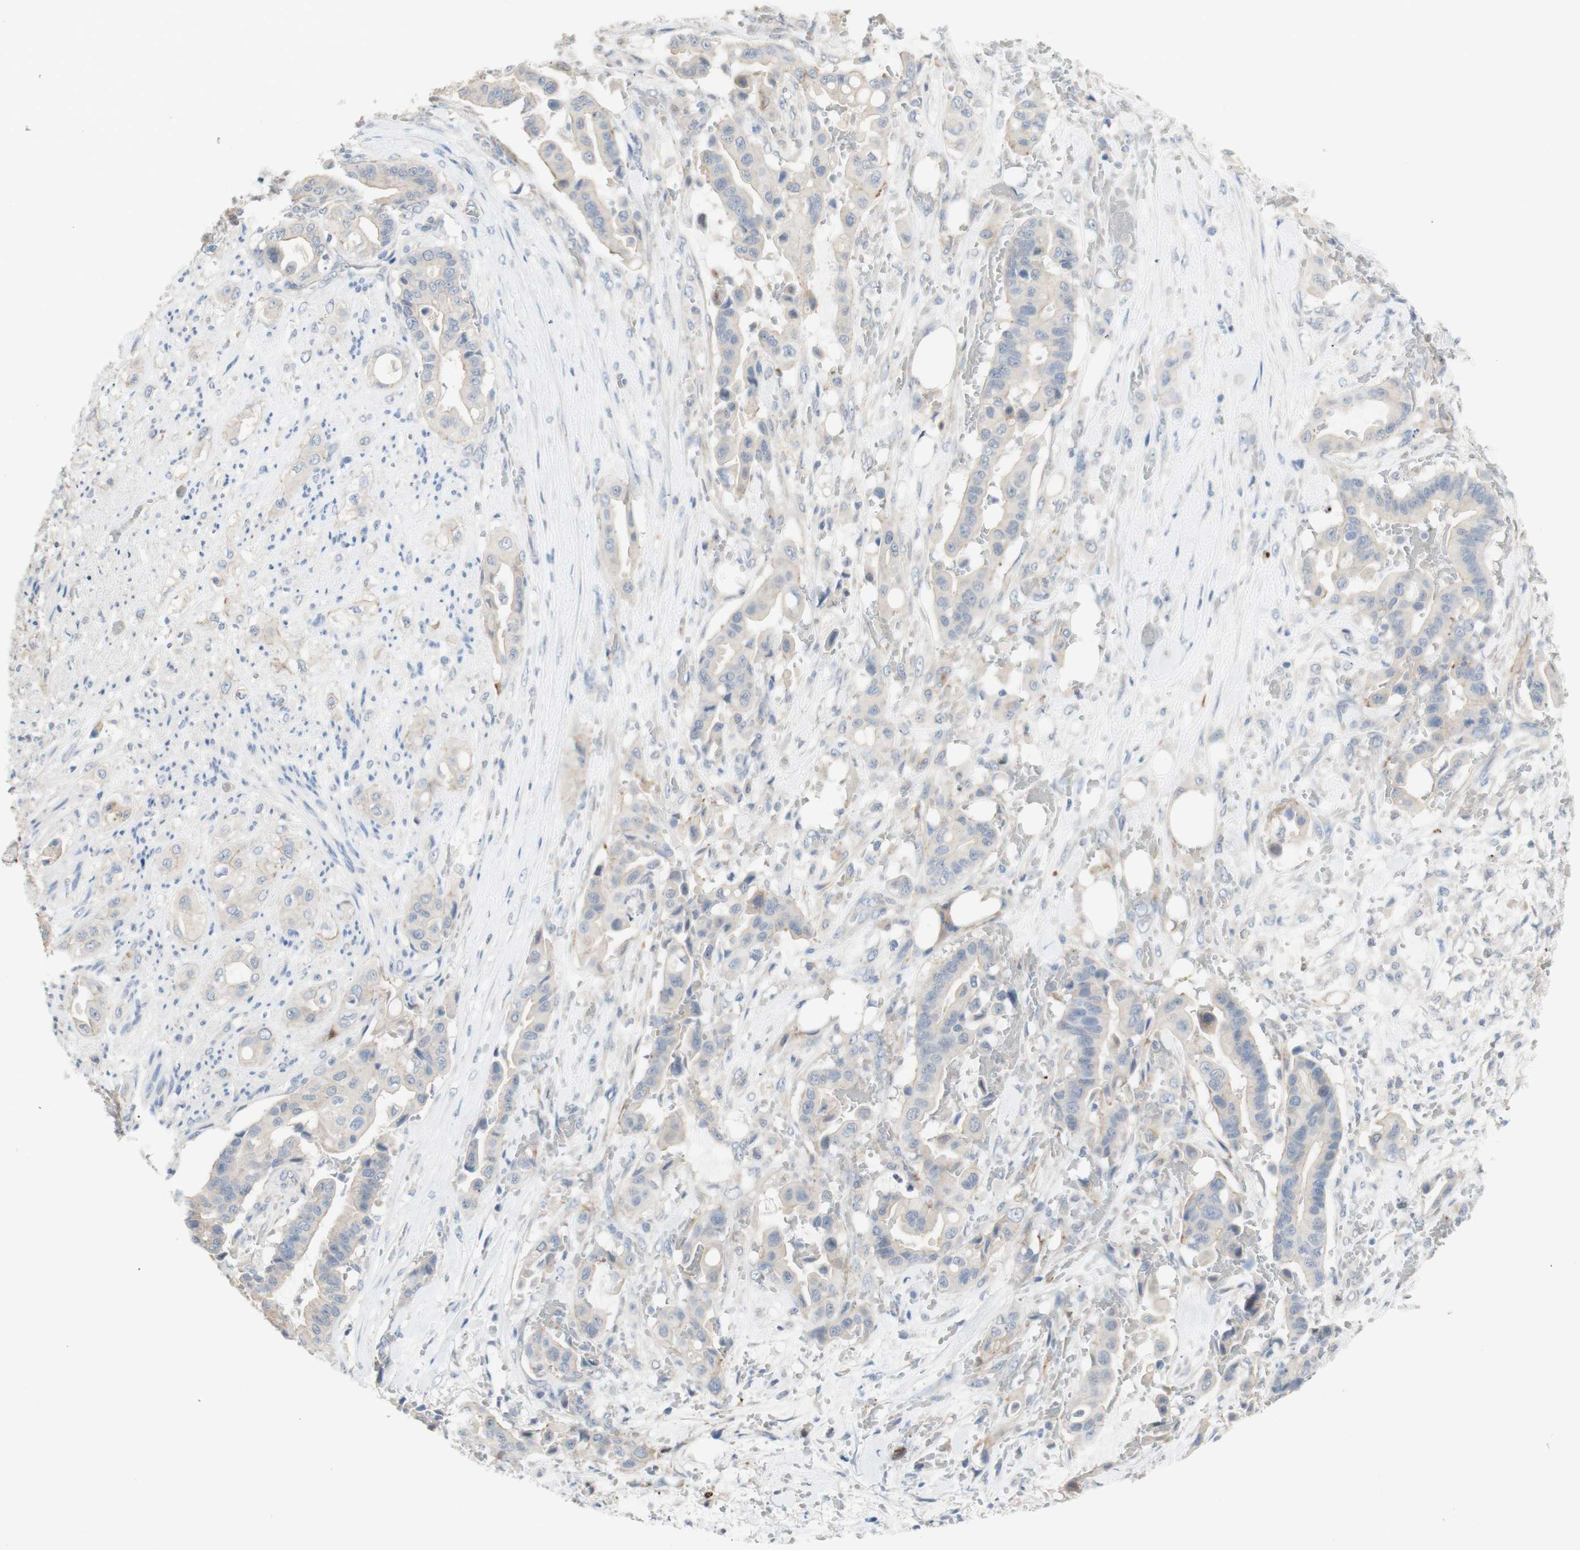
{"staining": {"intensity": "negative", "quantity": "none", "location": "none"}, "tissue": "liver cancer", "cell_type": "Tumor cells", "image_type": "cancer", "snomed": [{"axis": "morphology", "description": "Cholangiocarcinoma"}, {"axis": "topography", "description": "Liver"}], "caption": "Liver cholangiocarcinoma stained for a protein using immunohistochemistry displays no staining tumor cells.", "gene": "MANEA", "patient": {"sex": "female", "age": 61}}